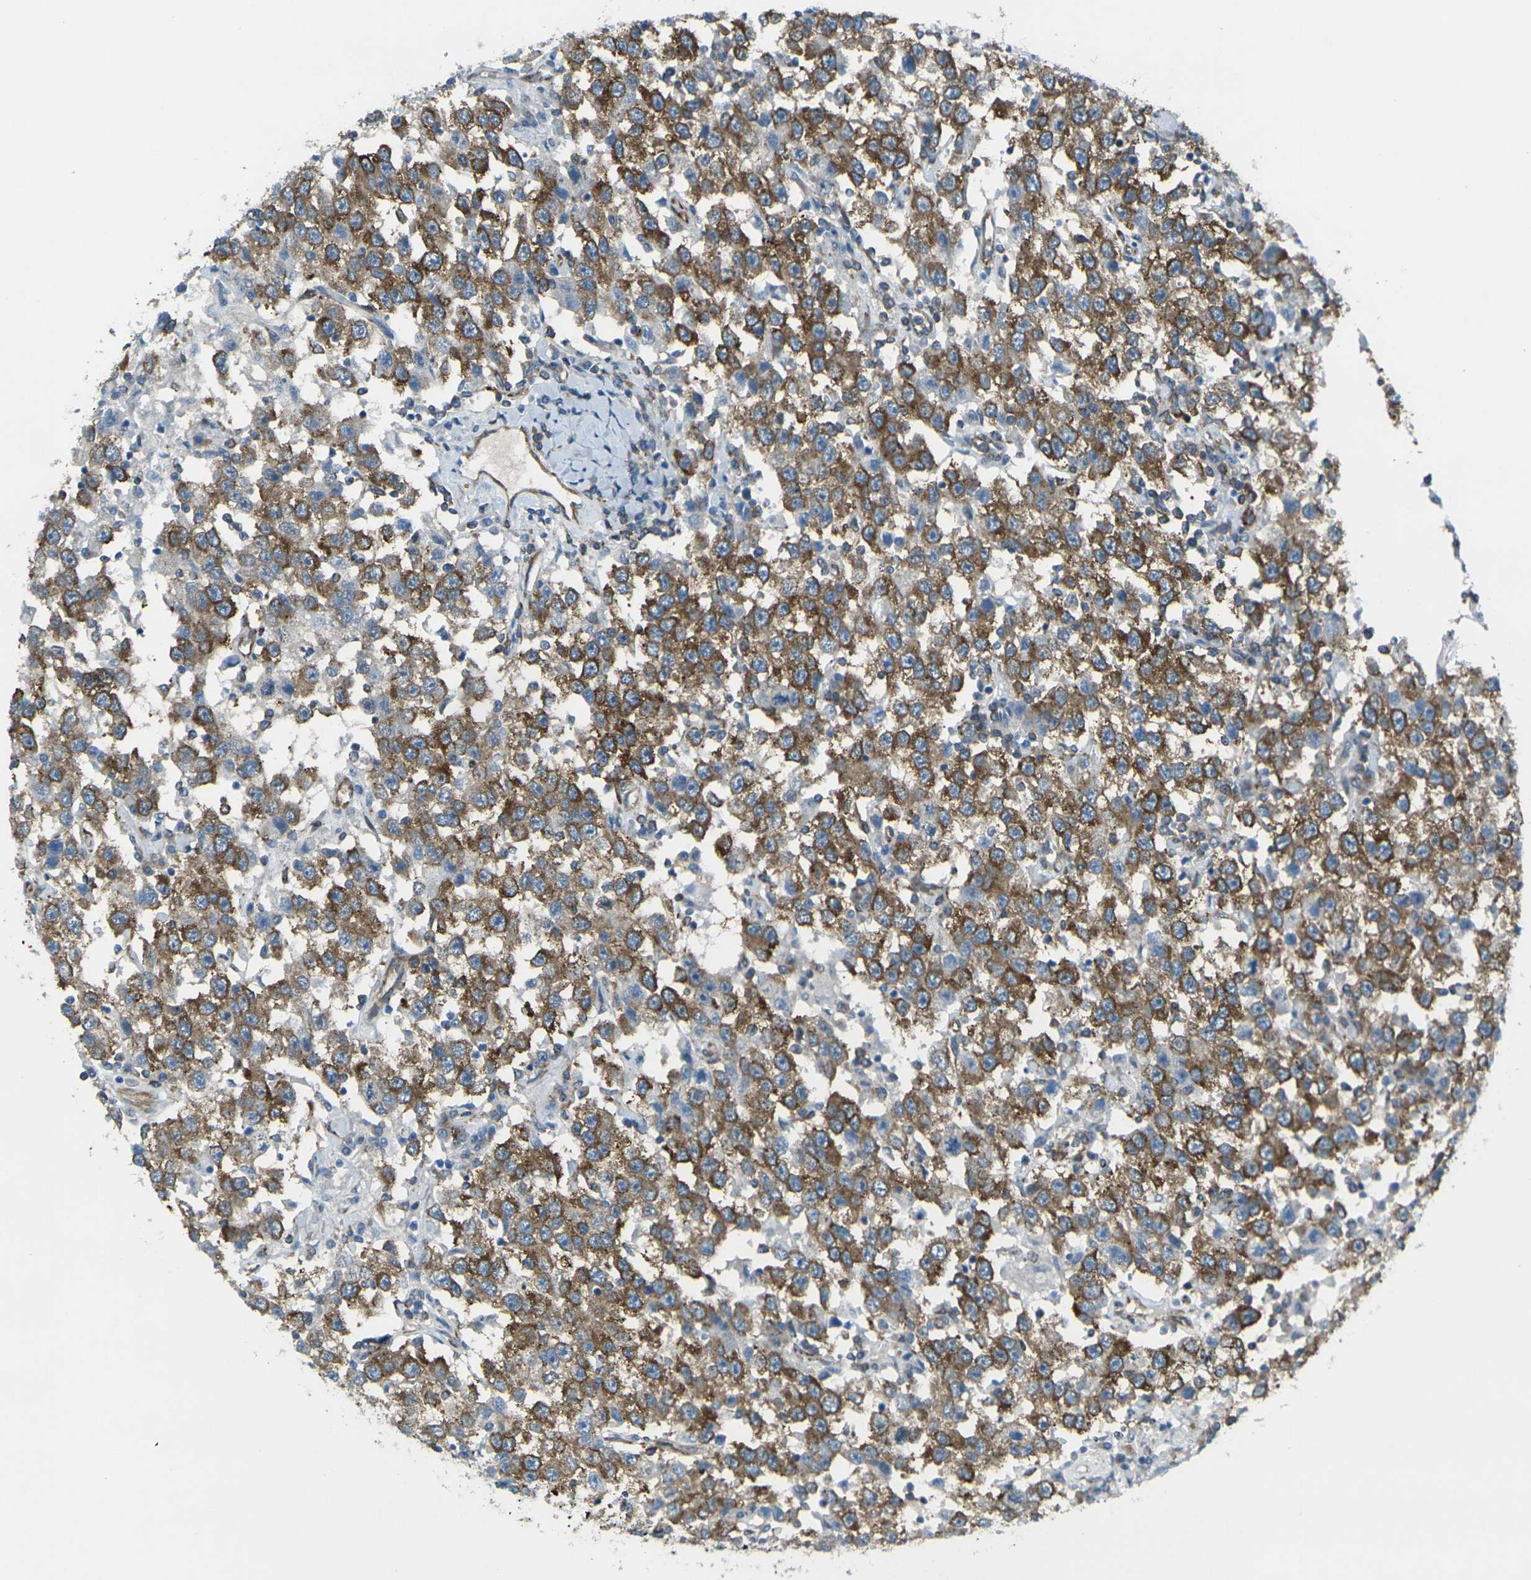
{"staining": {"intensity": "moderate", "quantity": ">75%", "location": "cytoplasmic/membranous"}, "tissue": "testis cancer", "cell_type": "Tumor cells", "image_type": "cancer", "snomed": [{"axis": "morphology", "description": "Seminoma, NOS"}, {"axis": "topography", "description": "Testis"}], "caption": "Testis cancer (seminoma) was stained to show a protein in brown. There is medium levels of moderate cytoplasmic/membranous staining in approximately >75% of tumor cells.", "gene": "CELSR2", "patient": {"sex": "male", "age": 41}}